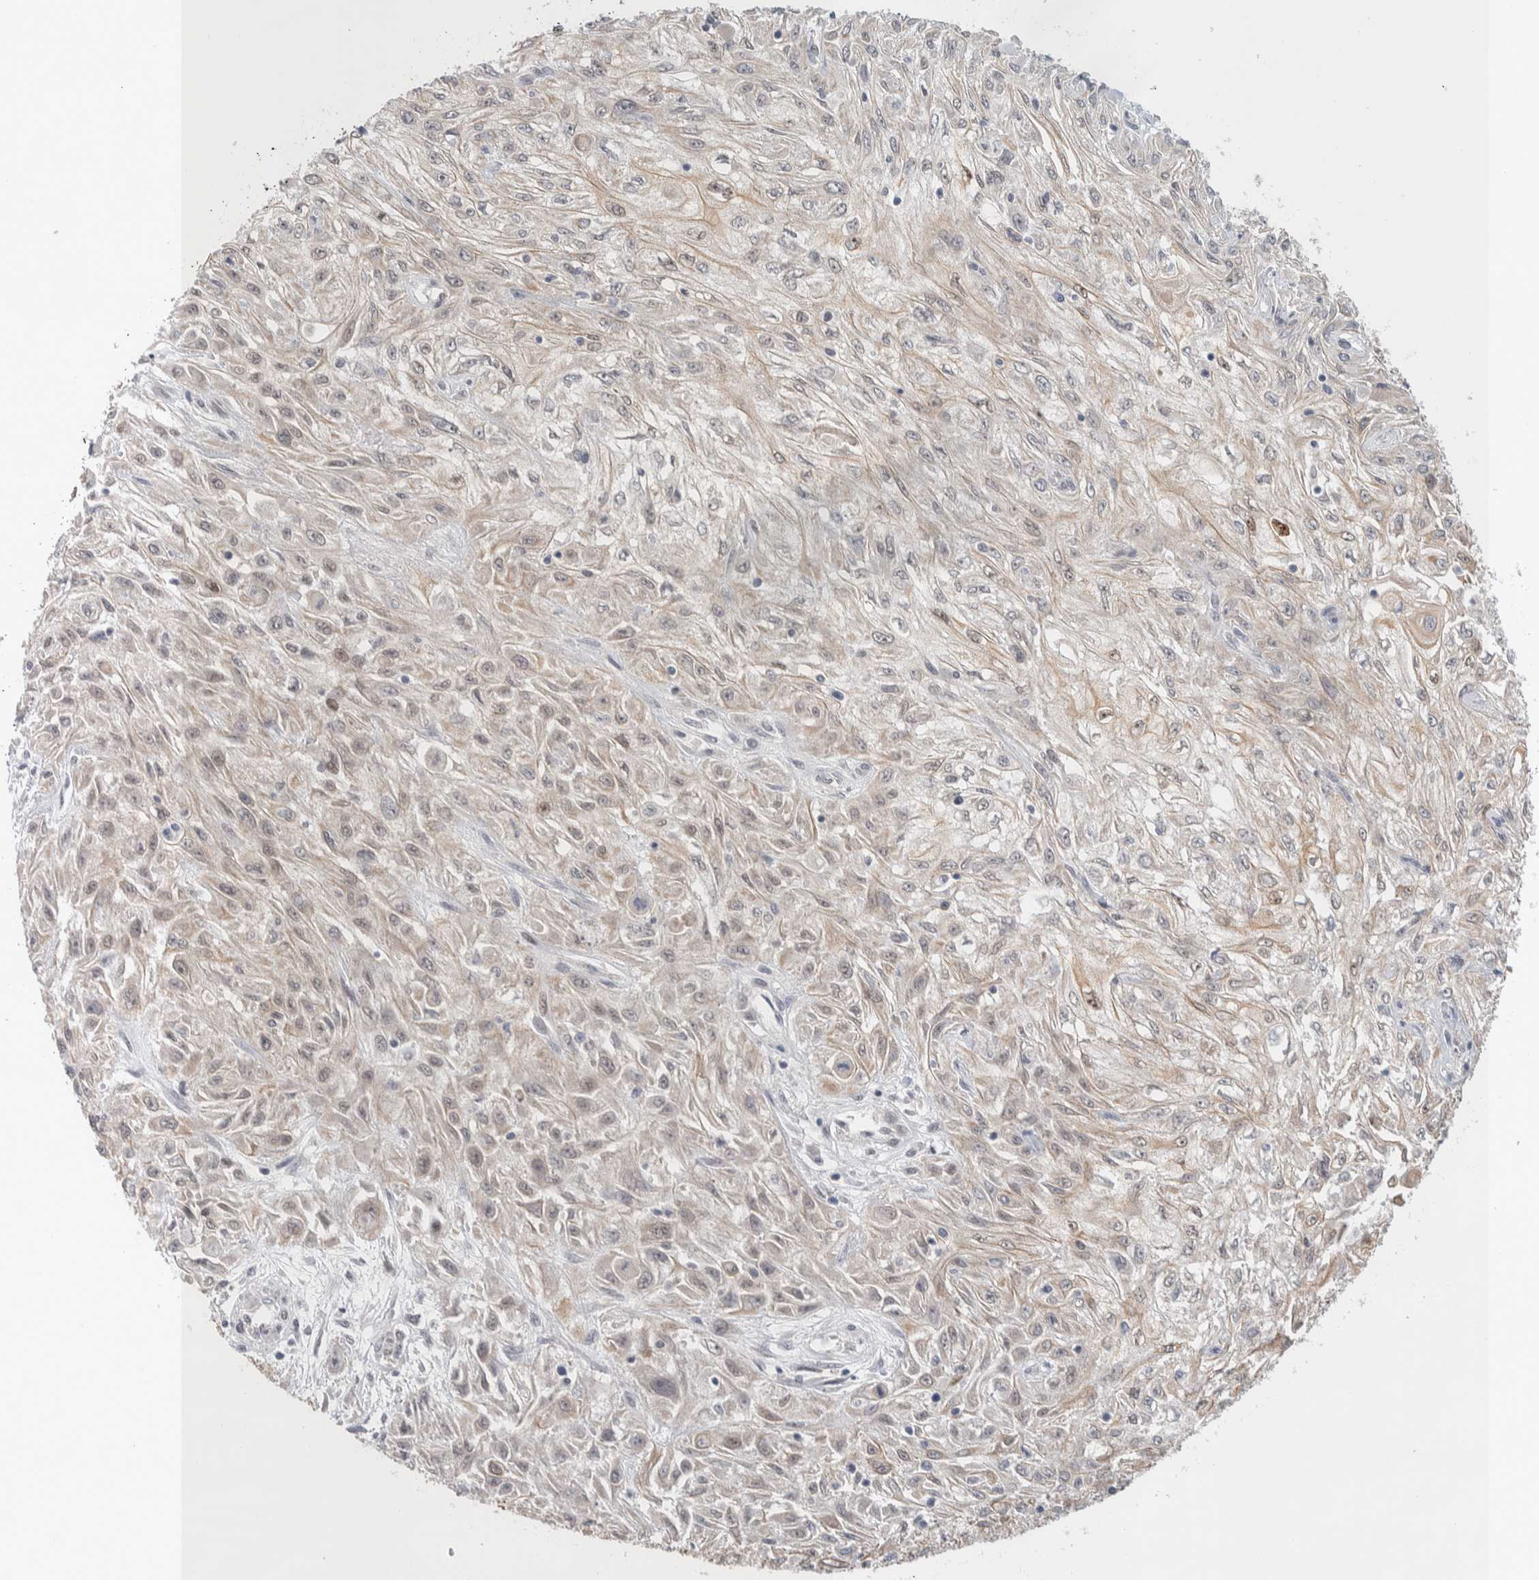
{"staining": {"intensity": "weak", "quantity": ">75%", "location": "cytoplasmic/membranous"}, "tissue": "skin cancer", "cell_type": "Tumor cells", "image_type": "cancer", "snomed": [{"axis": "morphology", "description": "Squamous cell carcinoma, NOS"}, {"axis": "morphology", "description": "Squamous cell carcinoma, metastatic, NOS"}, {"axis": "topography", "description": "Skin"}, {"axis": "topography", "description": "Lymph node"}], "caption": "This photomicrograph displays immunohistochemistry (IHC) staining of squamous cell carcinoma (skin), with low weak cytoplasmic/membranous positivity in approximately >75% of tumor cells.", "gene": "CRAT", "patient": {"sex": "male", "age": 75}}